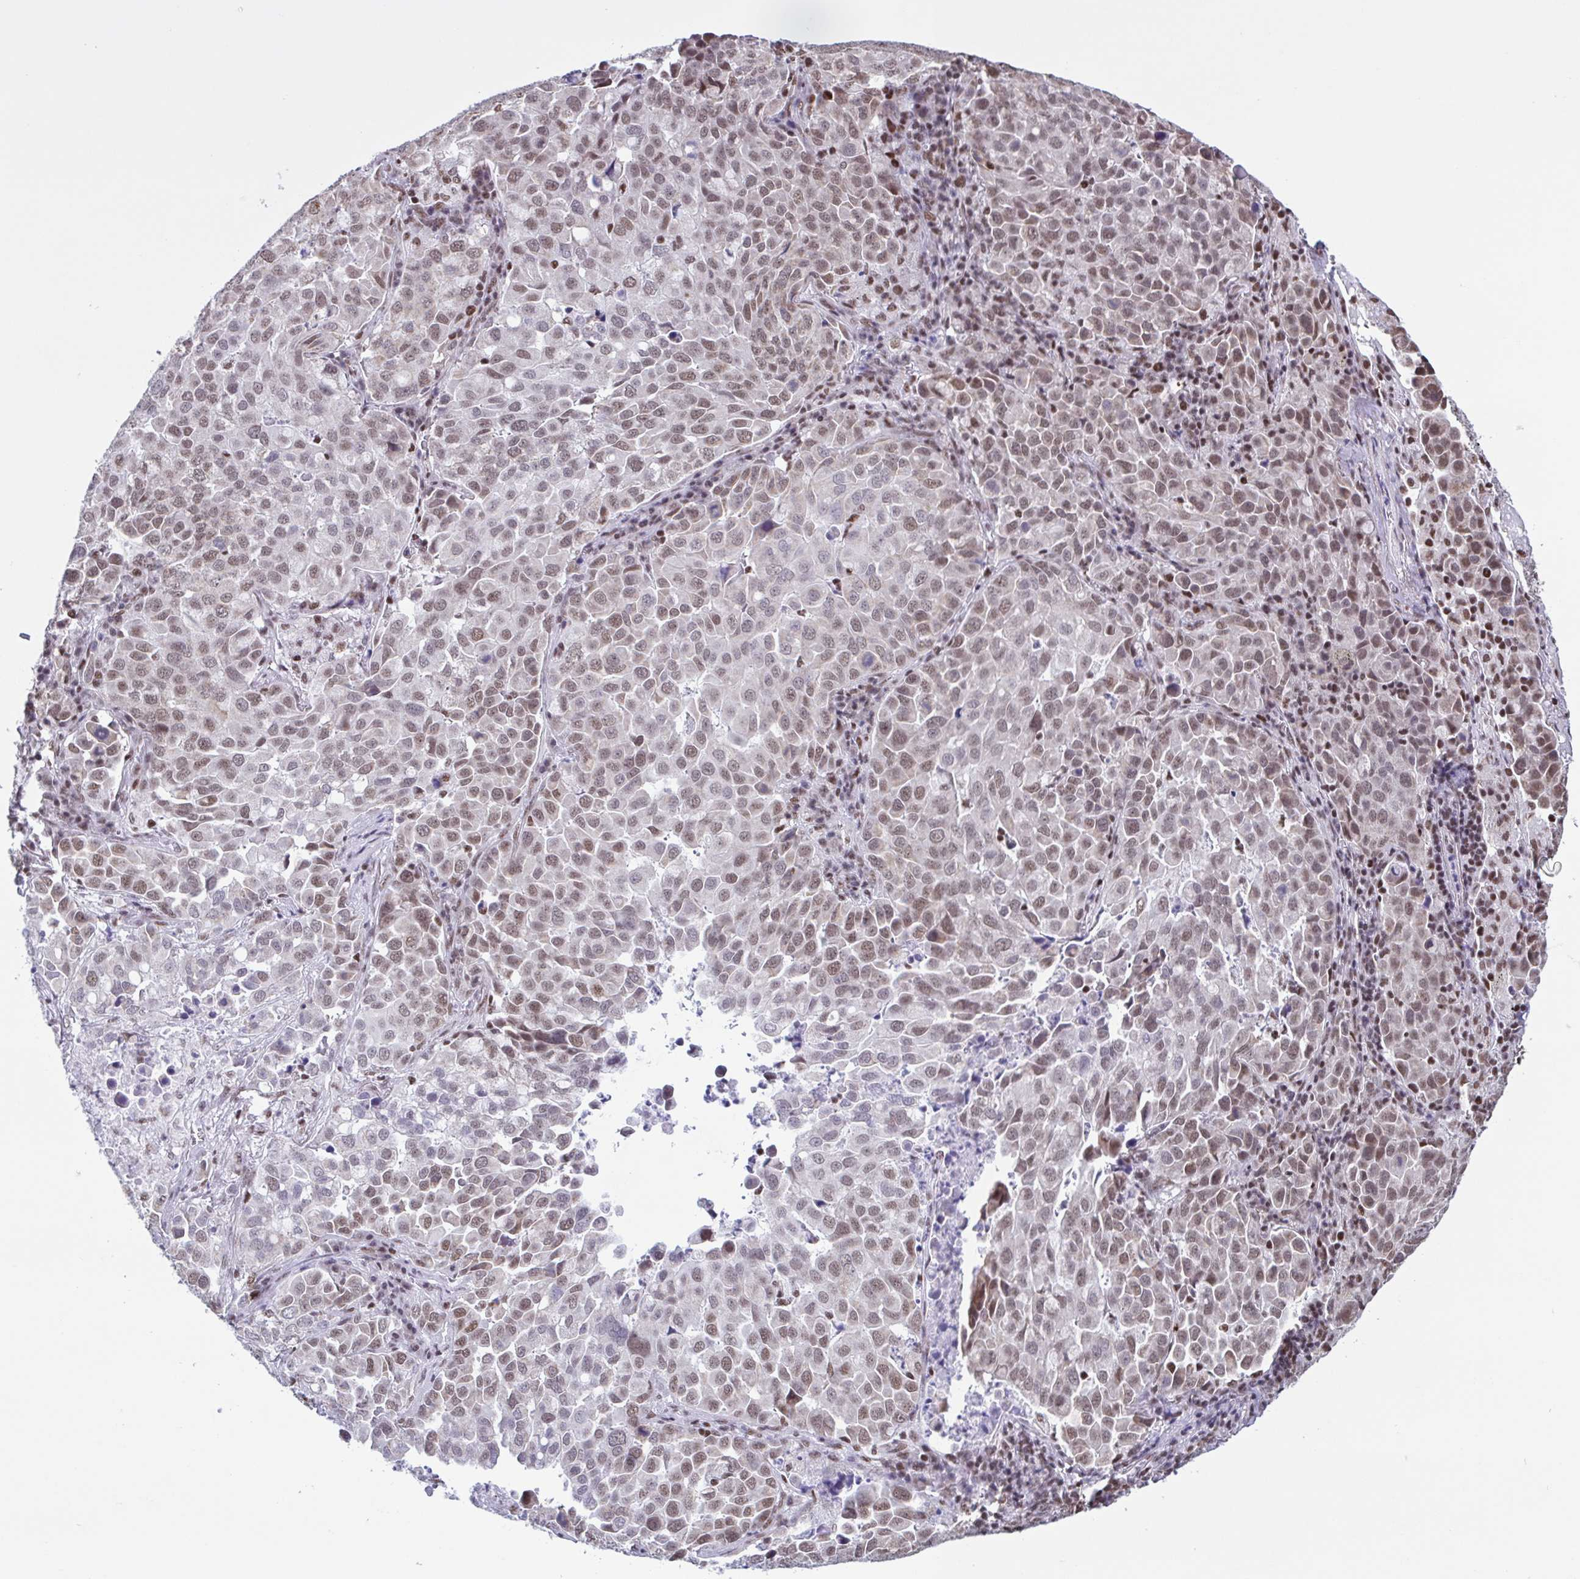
{"staining": {"intensity": "weak", "quantity": ">75%", "location": "nuclear"}, "tissue": "lung cancer", "cell_type": "Tumor cells", "image_type": "cancer", "snomed": [{"axis": "morphology", "description": "Adenocarcinoma, NOS"}, {"axis": "morphology", "description": "Adenocarcinoma, metastatic, NOS"}, {"axis": "topography", "description": "Lymph node"}, {"axis": "topography", "description": "Lung"}], "caption": "A micrograph of lung cancer stained for a protein reveals weak nuclear brown staining in tumor cells.", "gene": "TIMM21", "patient": {"sex": "female", "age": 65}}